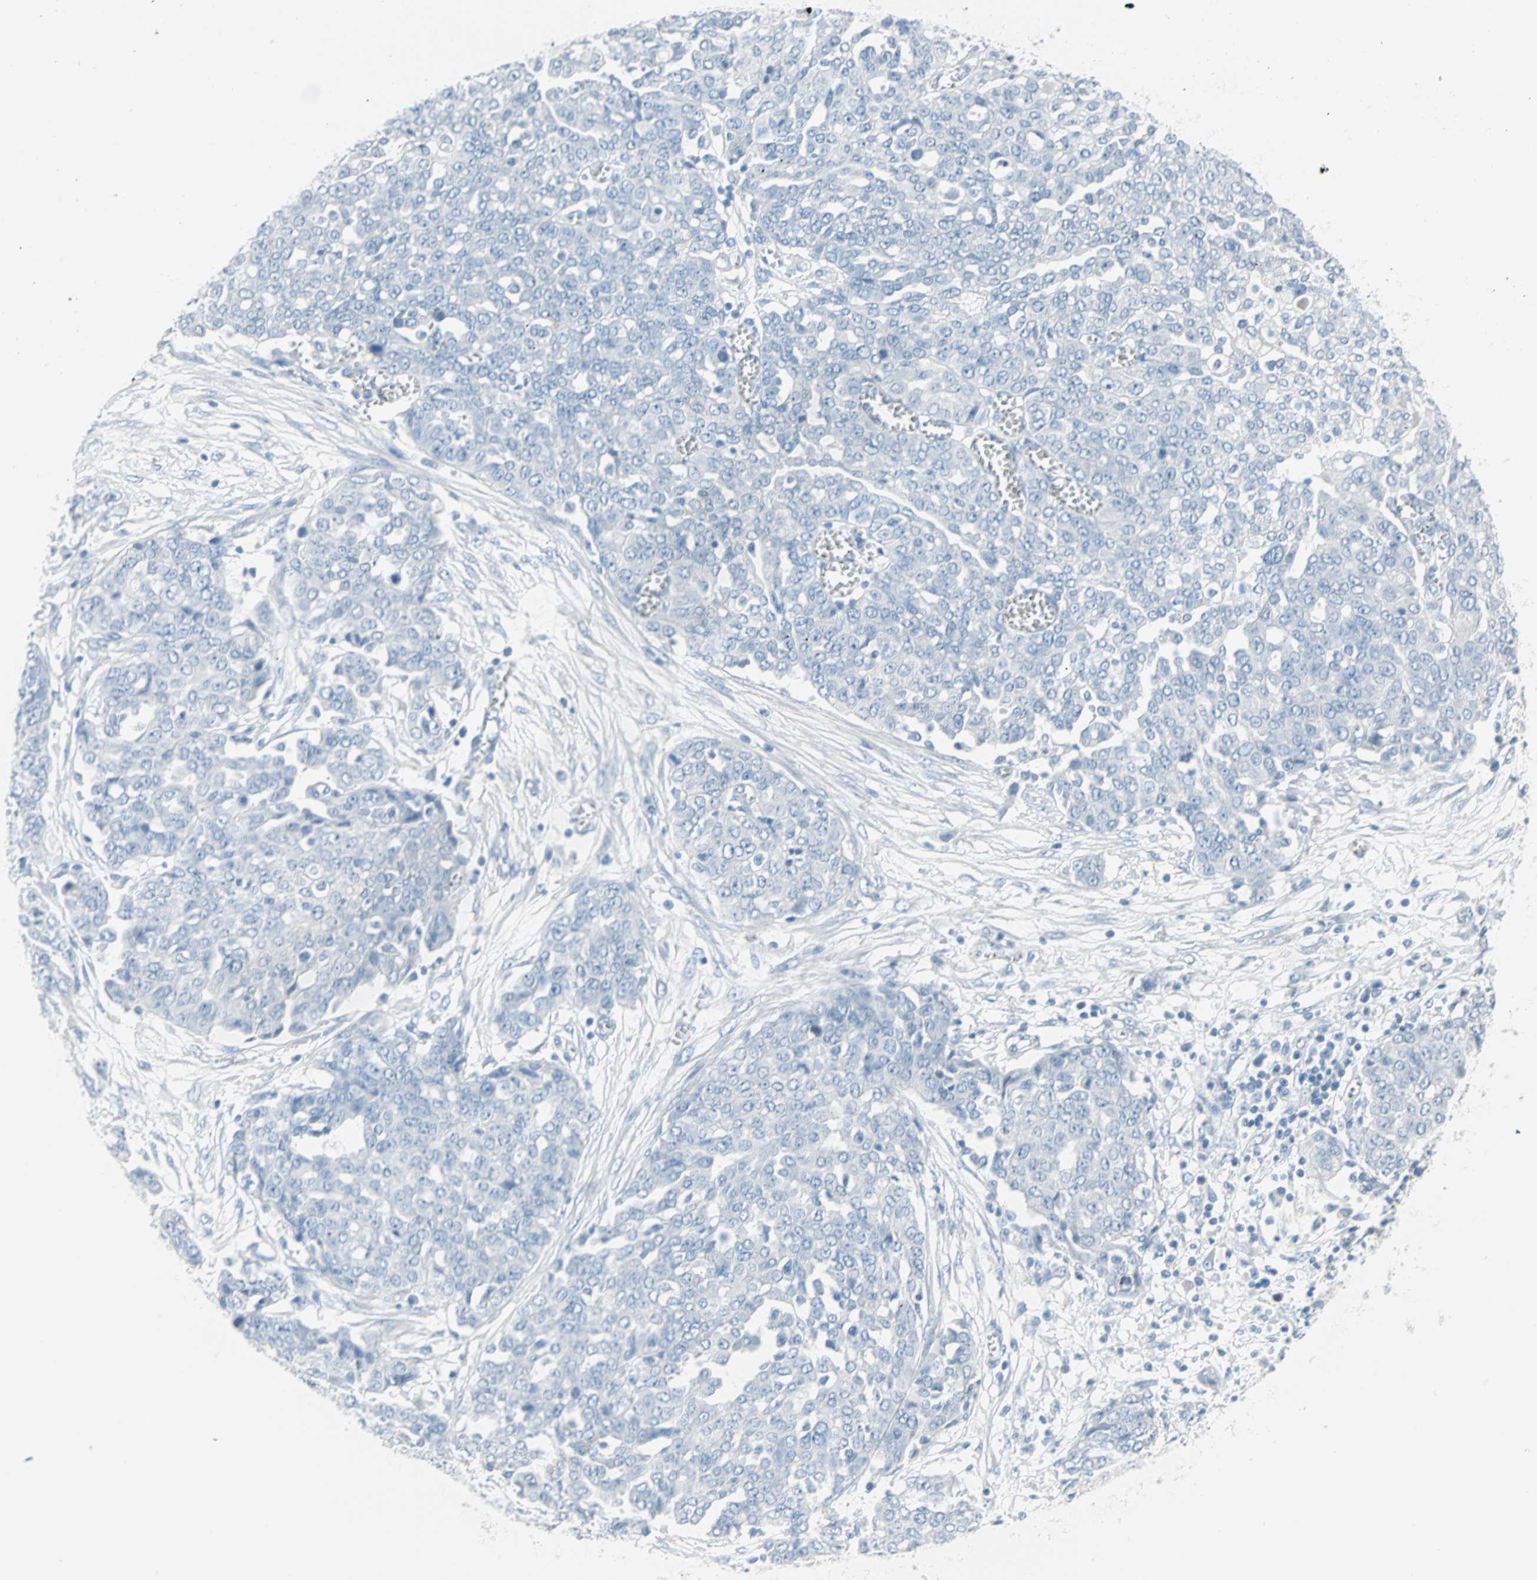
{"staining": {"intensity": "negative", "quantity": "none", "location": "none"}, "tissue": "ovarian cancer", "cell_type": "Tumor cells", "image_type": "cancer", "snomed": [{"axis": "morphology", "description": "Cystadenocarcinoma, serous, NOS"}, {"axis": "topography", "description": "Soft tissue"}, {"axis": "topography", "description": "Ovary"}], "caption": "An image of human ovarian serous cystadenocarcinoma is negative for staining in tumor cells.", "gene": "STX1A", "patient": {"sex": "female", "age": 57}}